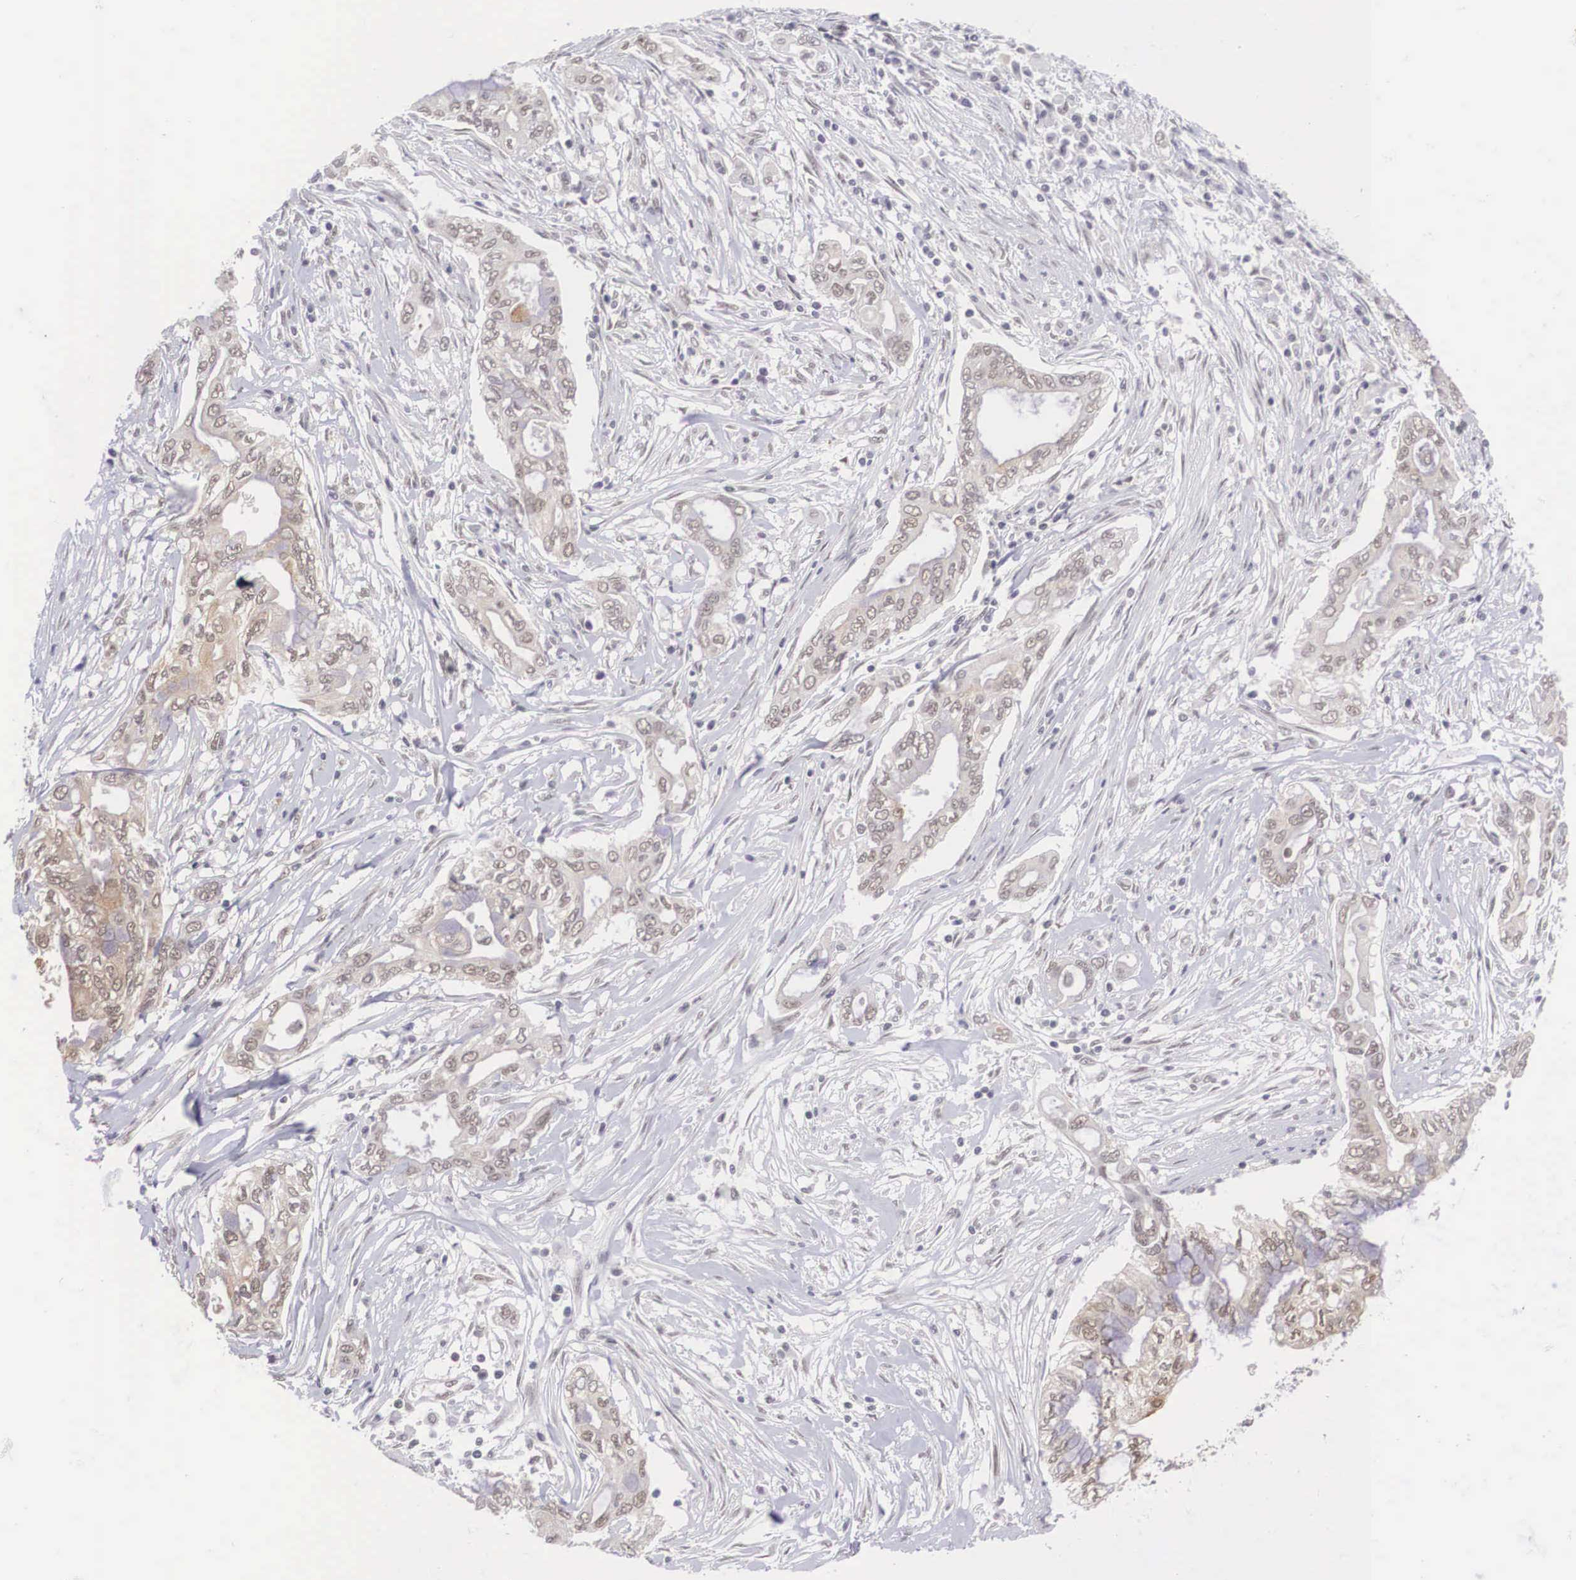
{"staining": {"intensity": "weak", "quantity": "25%-75%", "location": "cytoplasmic/membranous,nuclear"}, "tissue": "pancreatic cancer", "cell_type": "Tumor cells", "image_type": "cancer", "snomed": [{"axis": "morphology", "description": "Adenocarcinoma, NOS"}, {"axis": "topography", "description": "Pancreas"}], "caption": "Pancreatic adenocarcinoma tissue reveals weak cytoplasmic/membranous and nuclear staining in about 25%-75% of tumor cells", "gene": "NINL", "patient": {"sex": "female", "age": 57}}